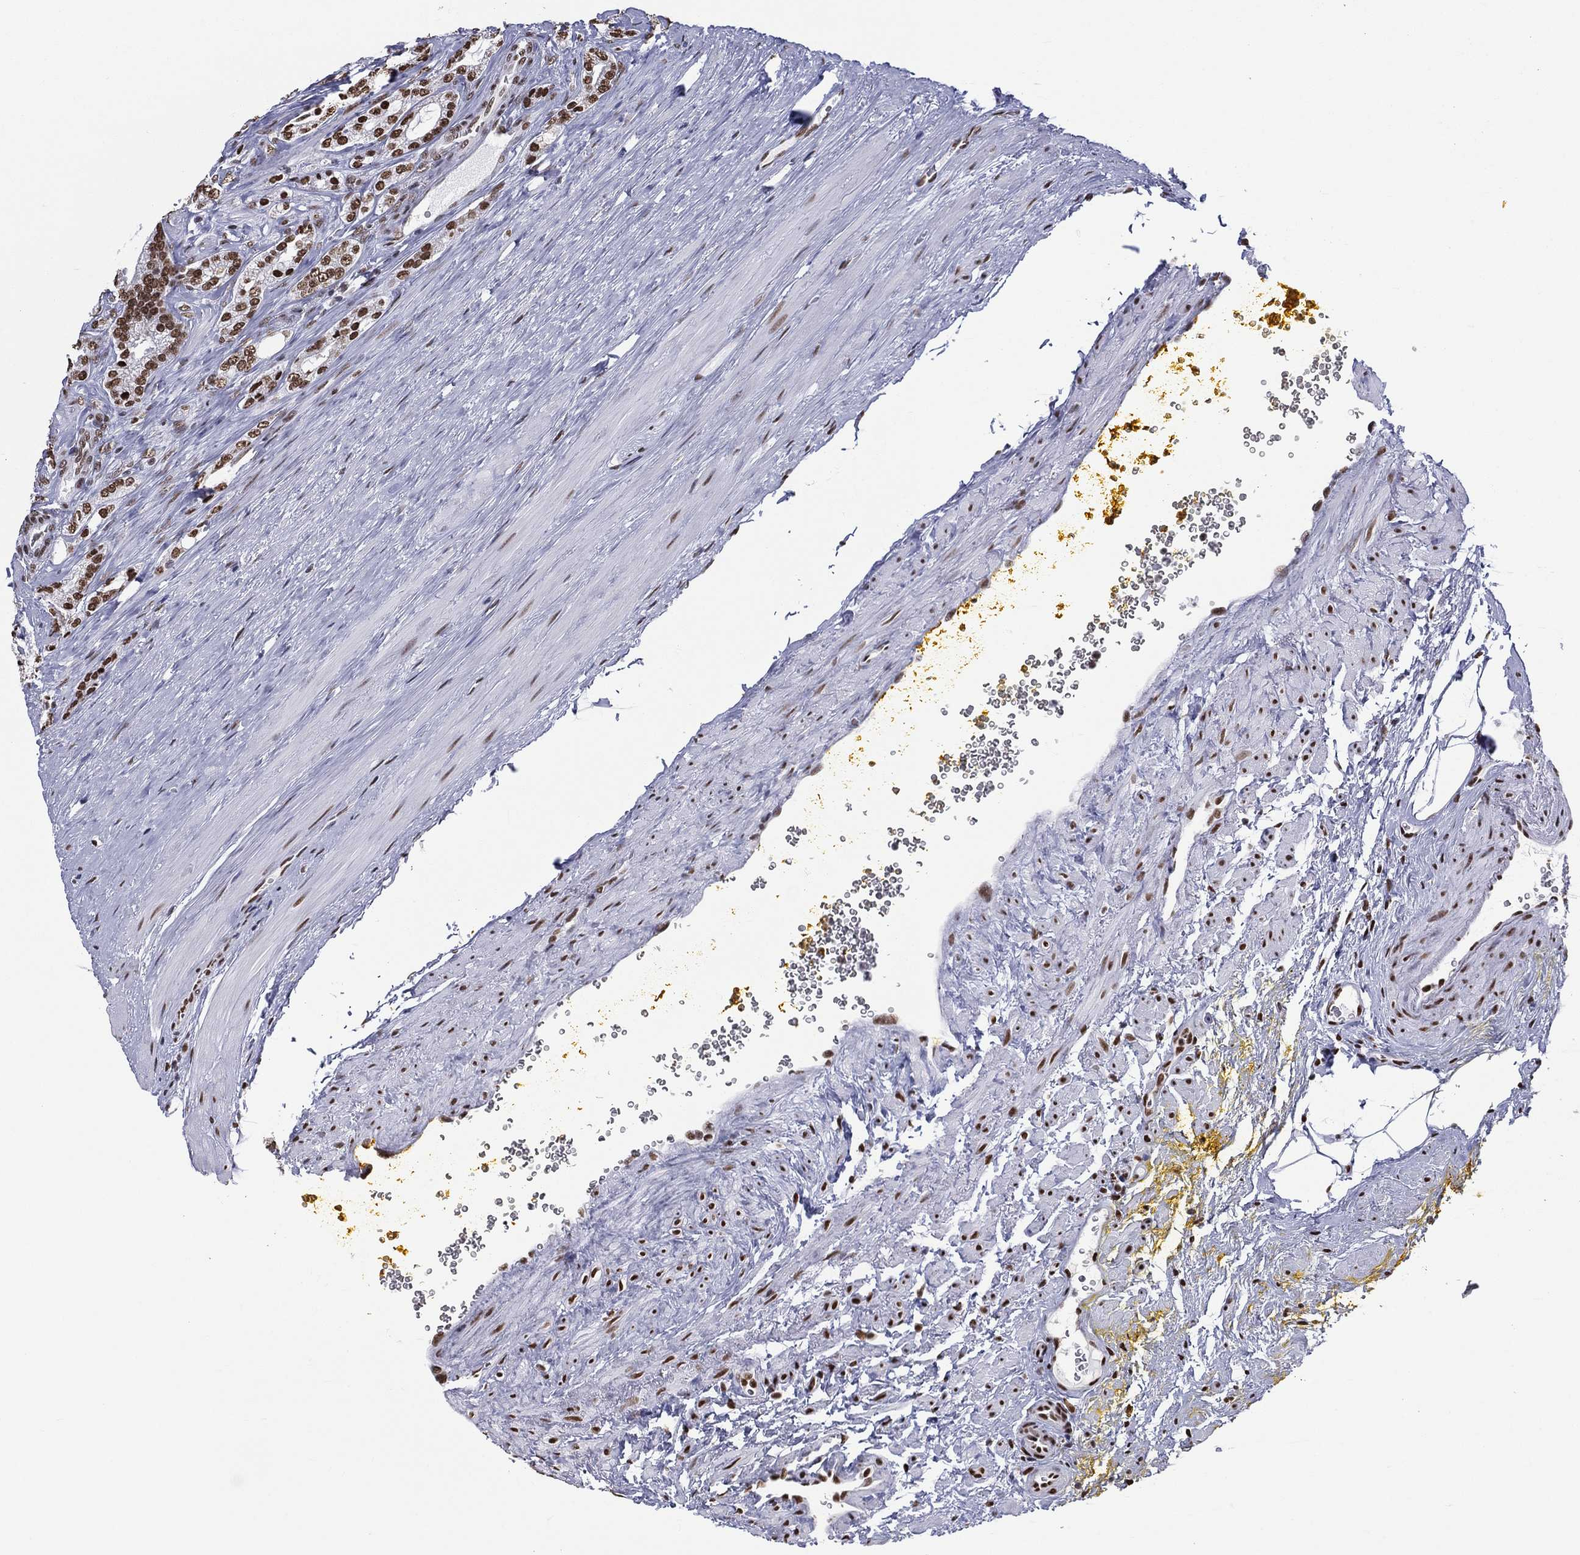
{"staining": {"intensity": "strong", "quantity": ">75%", "location": "nuclear"}, "tissue": "prostate cancer", "cell_type": "Tumor cells", "image_type": "cancer", "snomed": [{"axis": "morphology", "description": "Adenocarcinoma, NOS"}, {"axis": "topography", "description": "Prostate"}], "caption": "Prostate cancer (adenocarcinoma) tissue shows strong nuclear positivity in approximately >75% of tumor cells", "gene": "ZNF7", "patient": {"sex": "male", "age": 67}}